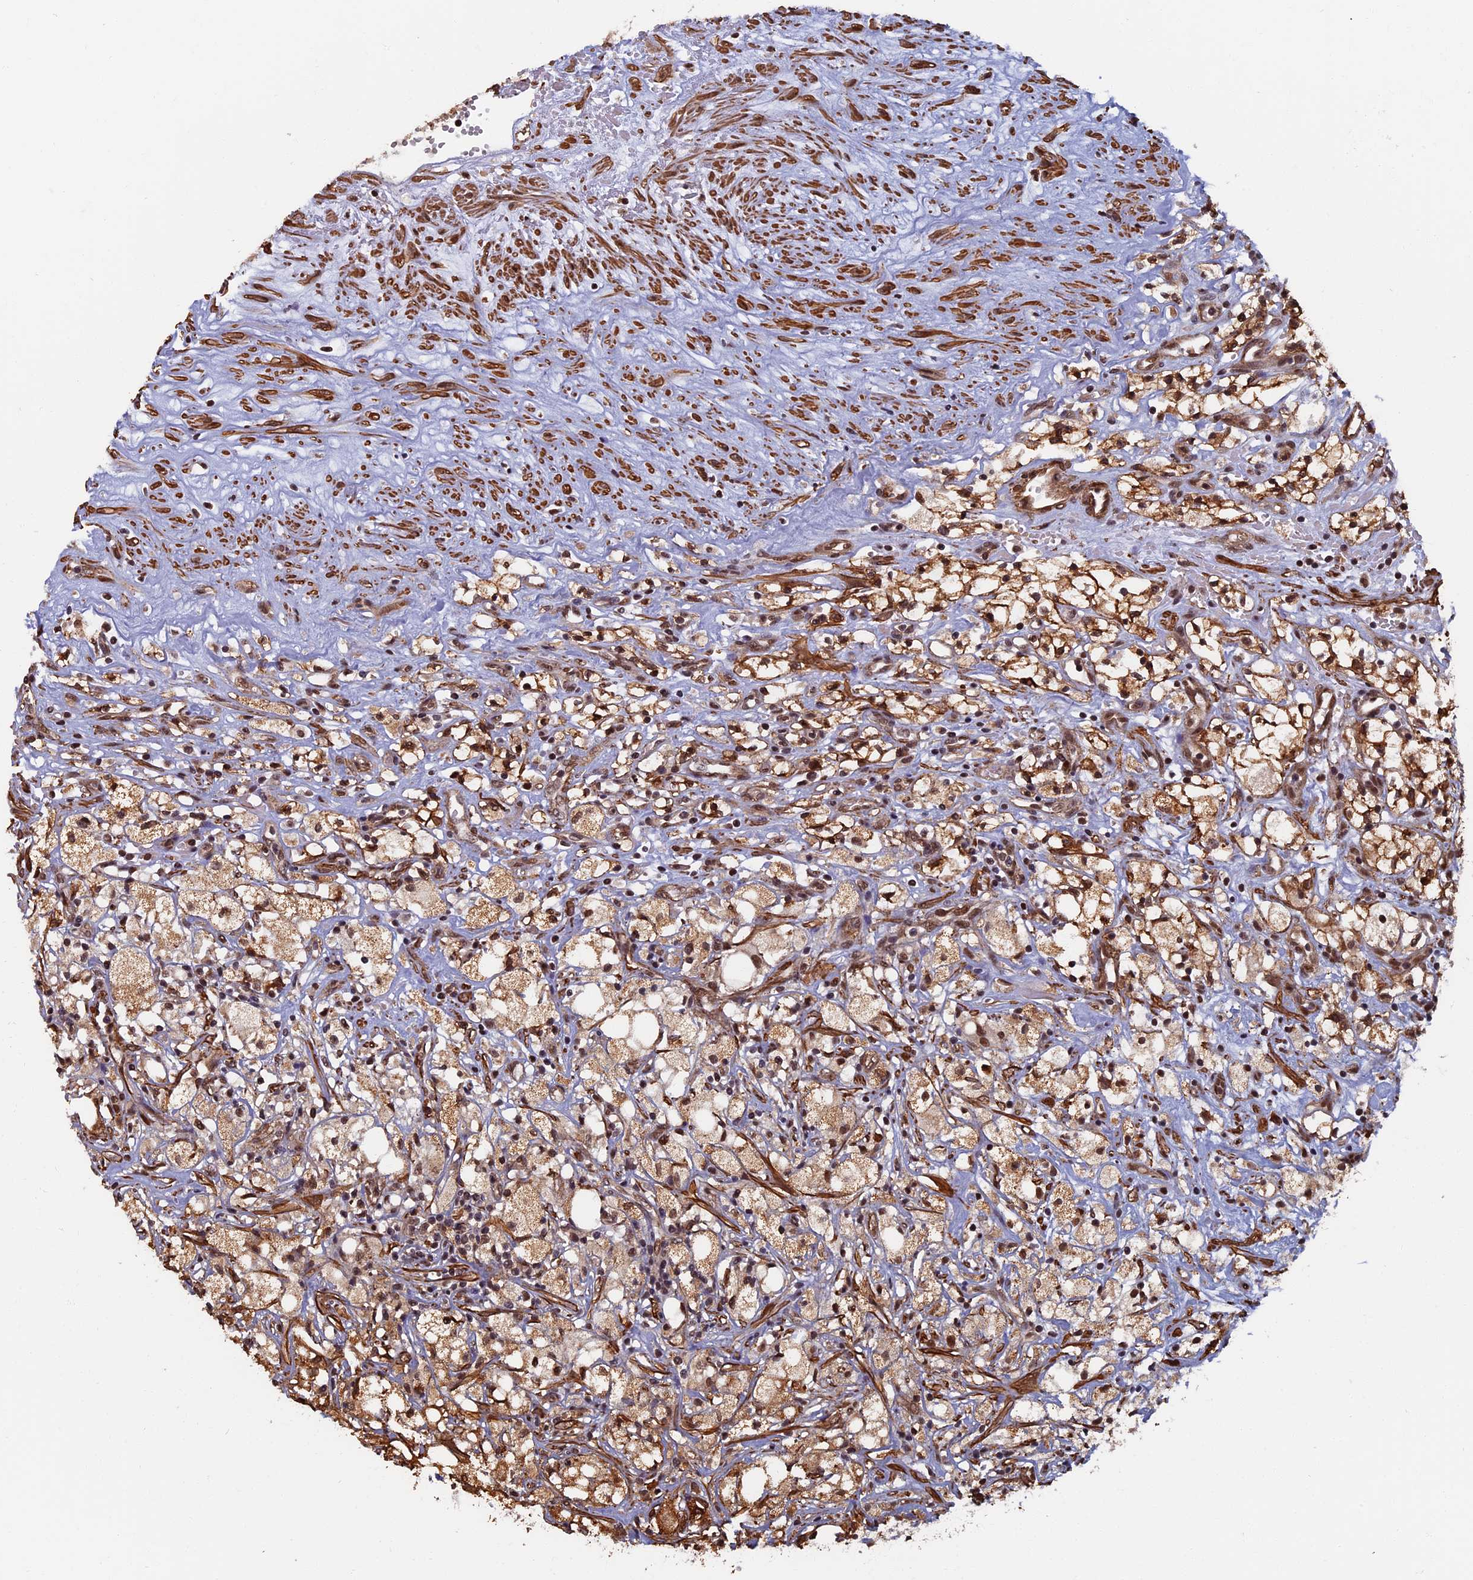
{"staining": {"intensity": "moderate", "quantity": ">75%", "location": "cytoplasmic/membranous,nuclear"}, "tissue": "renal cancer", "cell_type": "Tumor cells", "image_type": "cancer", "snomed": [{"axis": "morphology", "description": "Adenocarcinoma, NOS"}, {"axis": "topography", "description": "Kidney"}], "caption": "Immunohistochemistry of renal cancer (adenocarcinoma) demonstrates medium levels of moderate cytoplasmic/membranous and nuclear positivity in about >75% of tumor cells.", "gene": "CTDP1", "patient": {"sex": "male", "age": 59}}